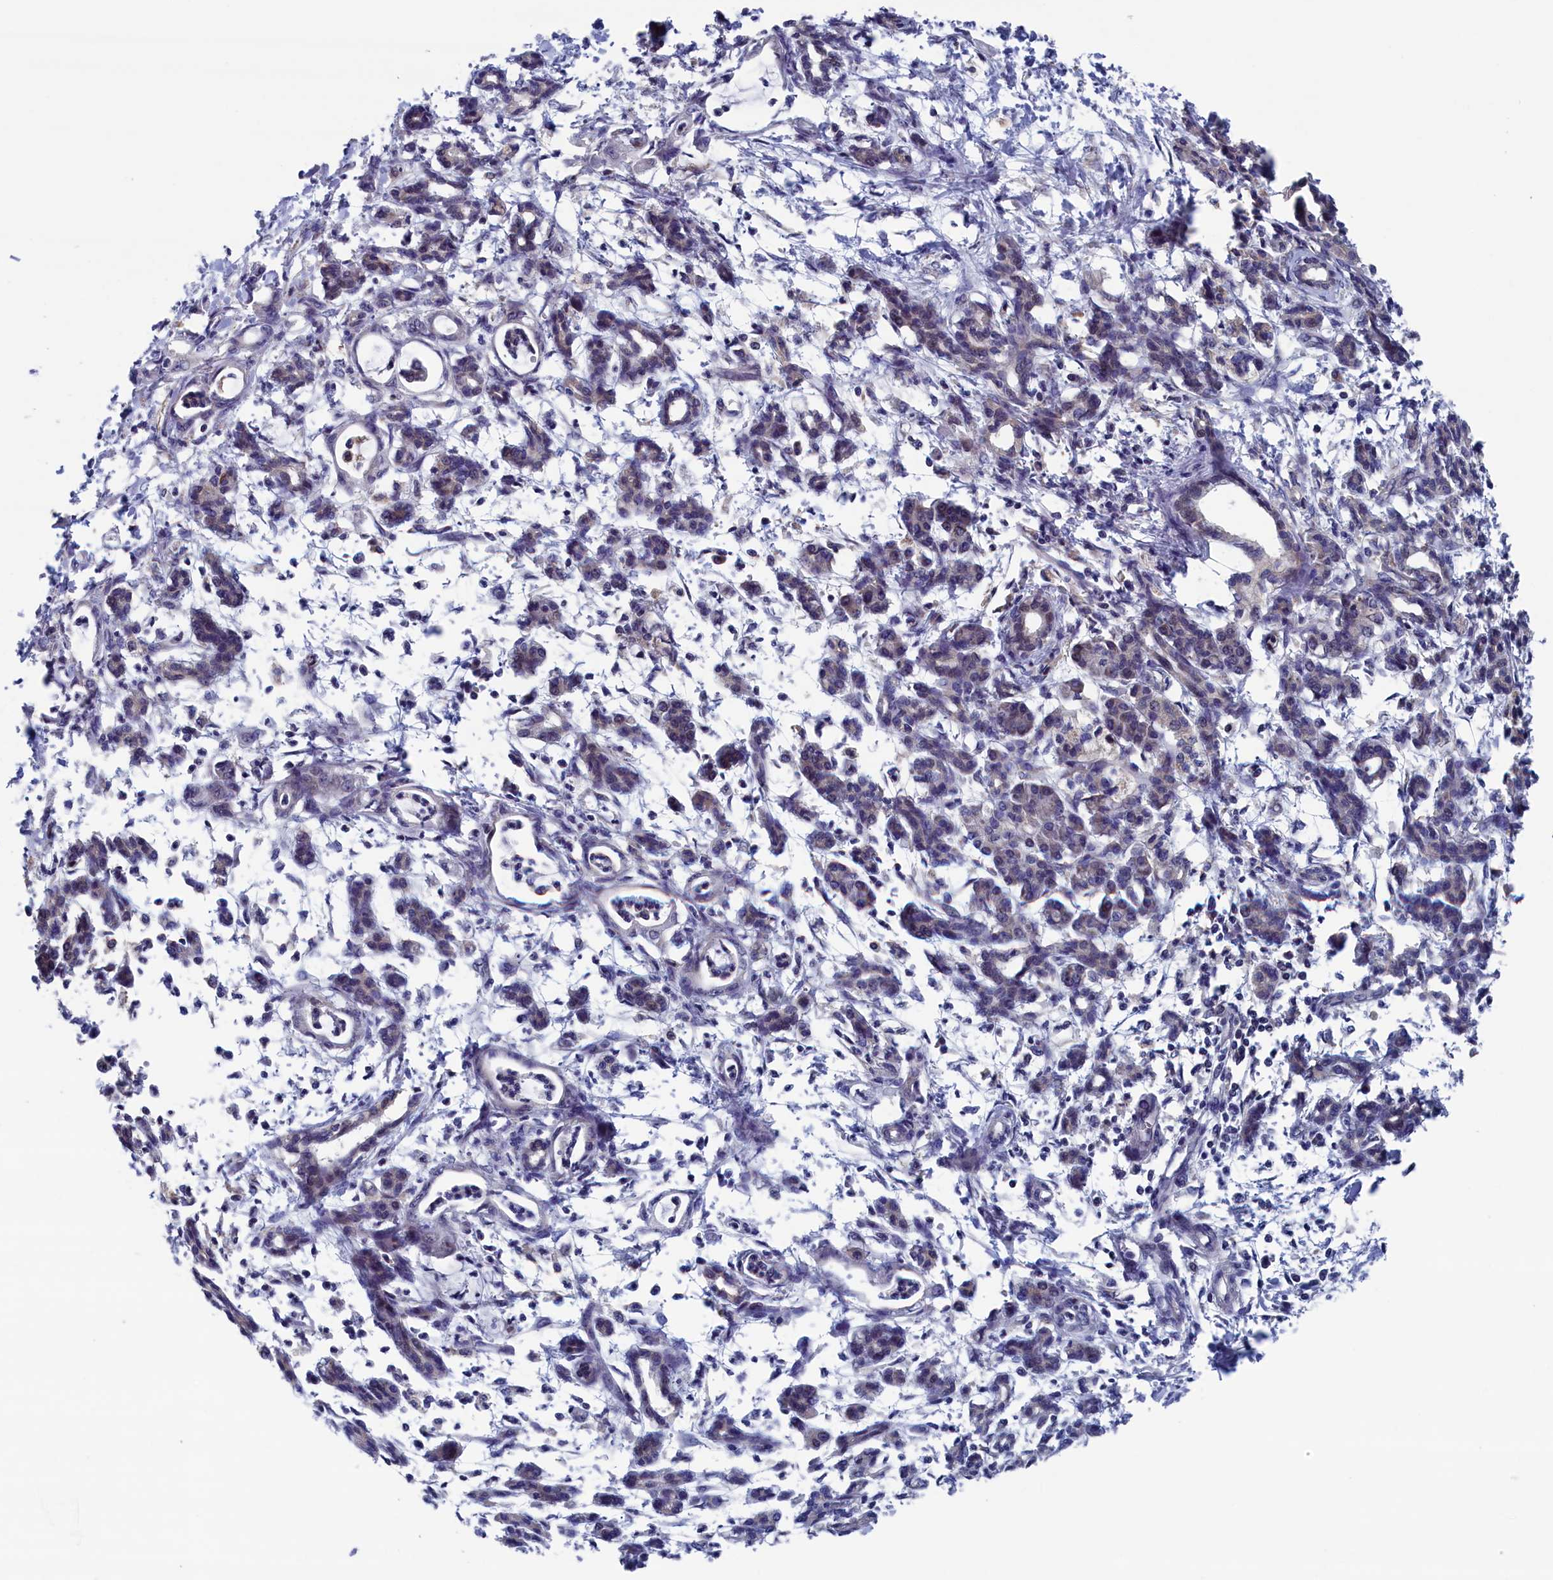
{"staining": {"intensity": "negative", "quantity": "none", "location": "none"}, "tissue": "pancreatic cancer", "cell_type": "Tumor cells", "image_type": "cancer", "snomed": [{"axis": "morphology", "description": "Adenocarcinoma, NOS"}, {"axis": "topography", "description": "Pancreas"}], "caption": "Tumor cells show no significant protein expression in pancreatic adenocarcinoma.", "gene": "SPATA13", "patient": {"sex": "female", "age": 55}}